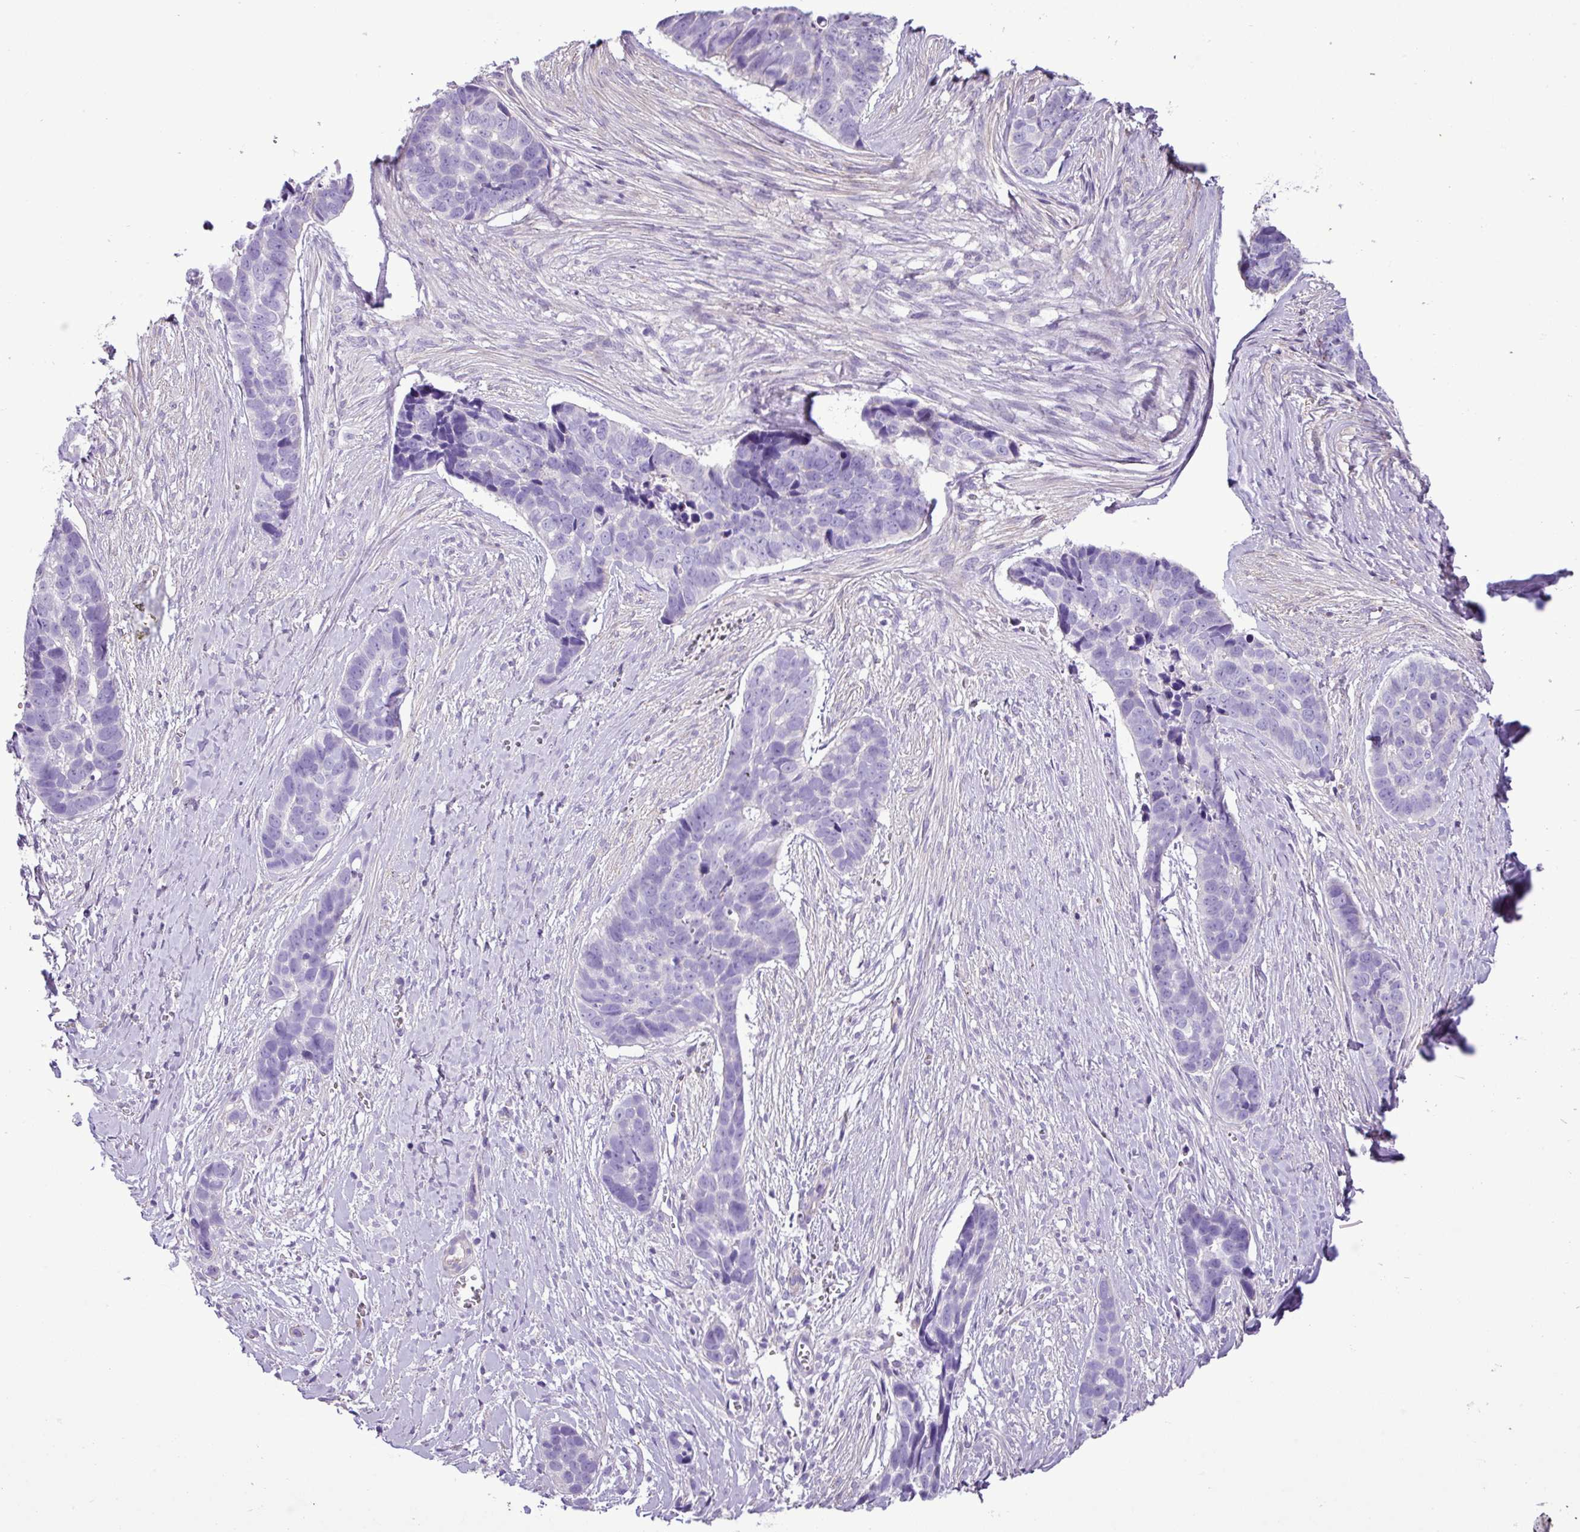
{"staining": {"intensity": "negative", "quantity": "none", "location": "none"}, "tissue": "skin cancer", "cell_type": "Tumor cells", "image_type": "cancer", "snomed": [{"axis": "morphology", "description": "Basal cell carcinoma"}, {"axis": "topography", "description": "Skin"}], "caption": "IHC of human basal cell carcinoma (skin) demonstrates no staining in tumor cells.", "gene": "ZNF334", "patient": {"sex": "female", "age": 82}}